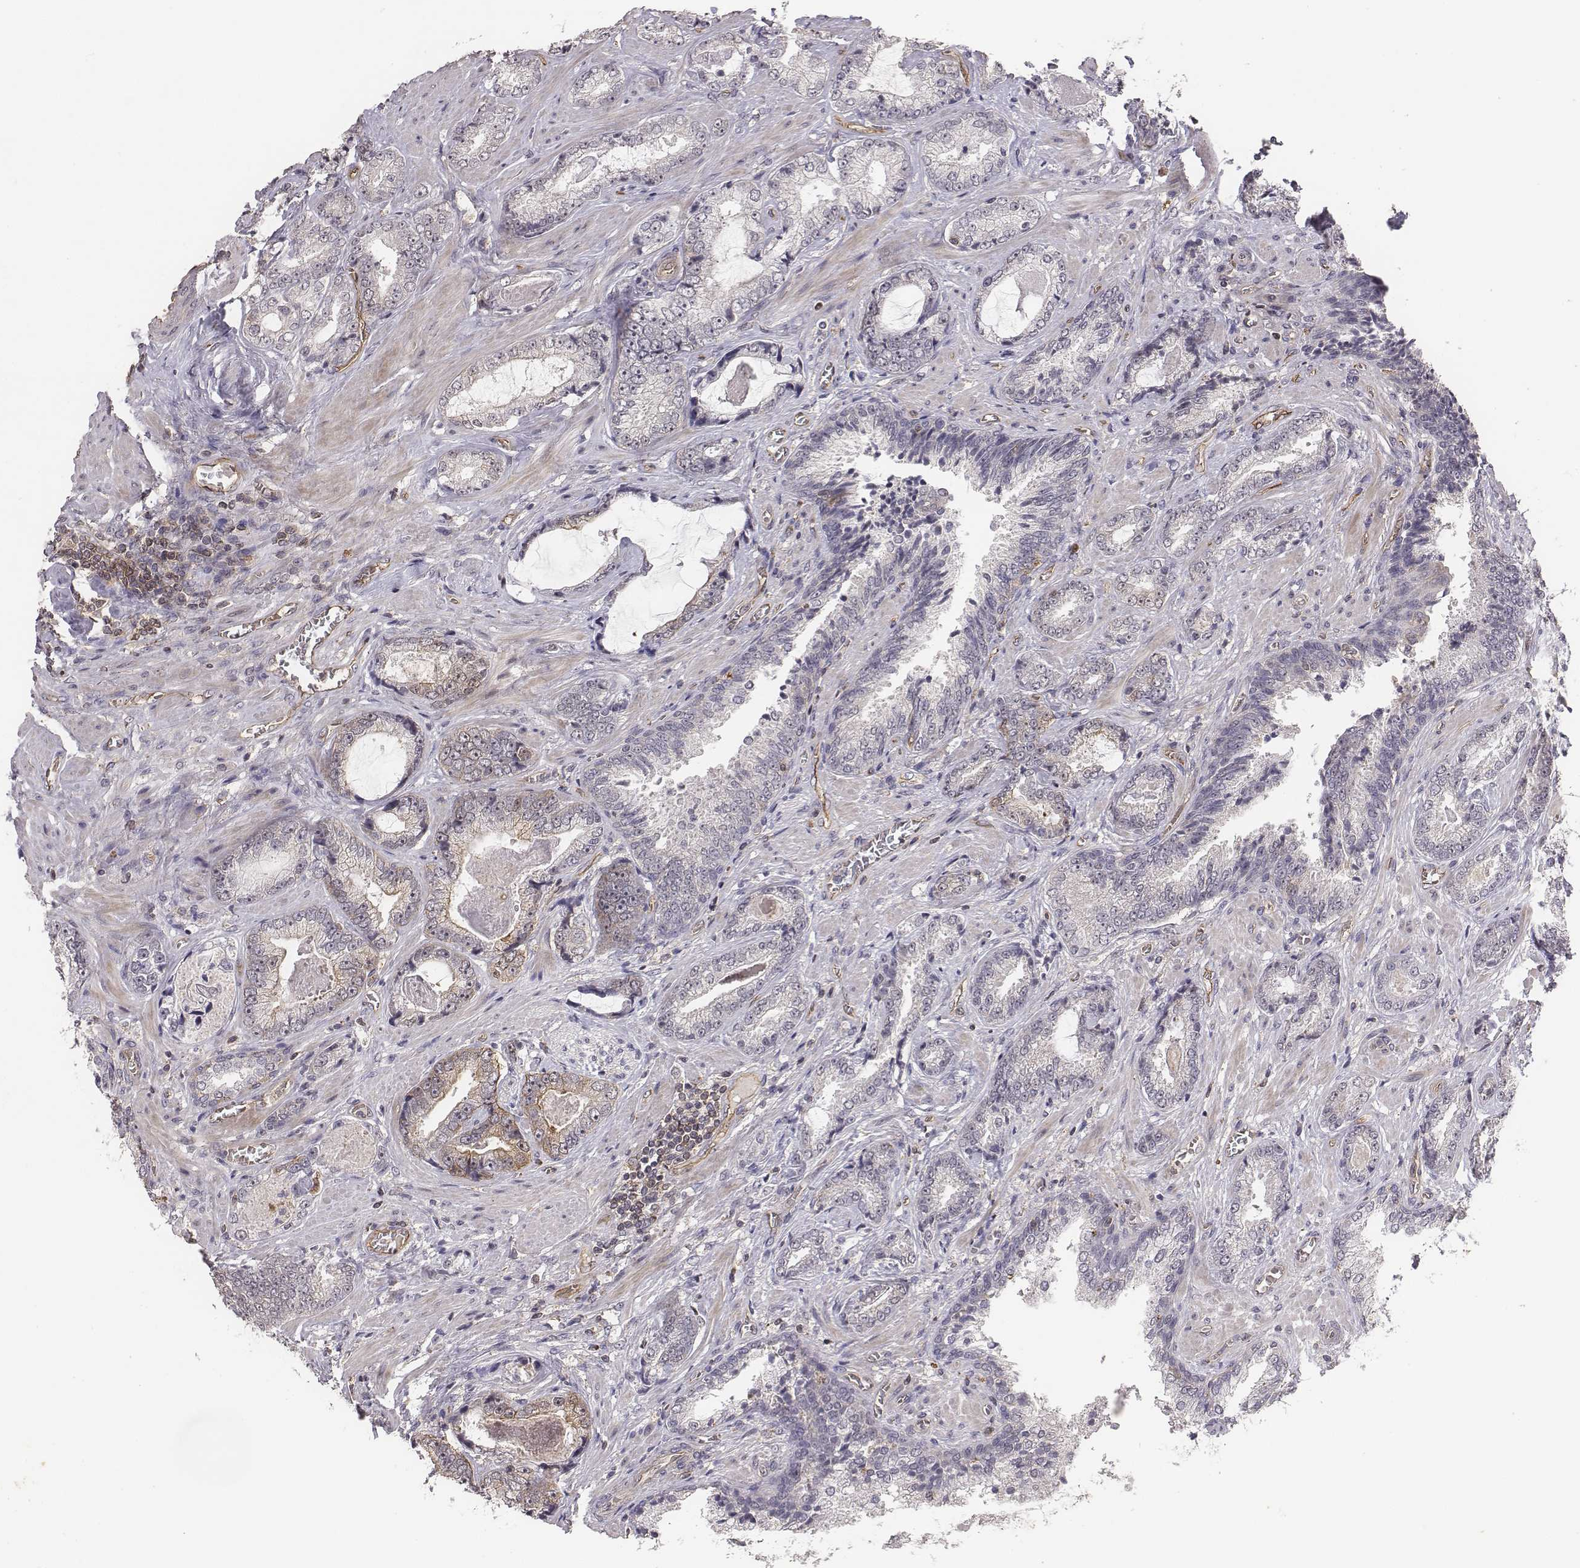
{"staining": {"intensity": "negative", "quantity": "none", "location": "none"}, "tissue": "prostate cancer", "cell_type": "Tumor cells", "image_type": "cancer", "snomed": [{"axis": "morphology", "description": "Adenocarcinoma, Low grade"}, {"axis": "topography", "description": "Prostate"}], "caption": "Tumor cells show no significant positivity in low-grade adenocarcinoma (prostate). Brightfield microscopy of immunohistochemistry (IHC) stained with DAB (brown) and hematoxylin (blue), captured at high magnification.", "gene": "PTPRG", "patient": {"sex": "male", "age": 61}}